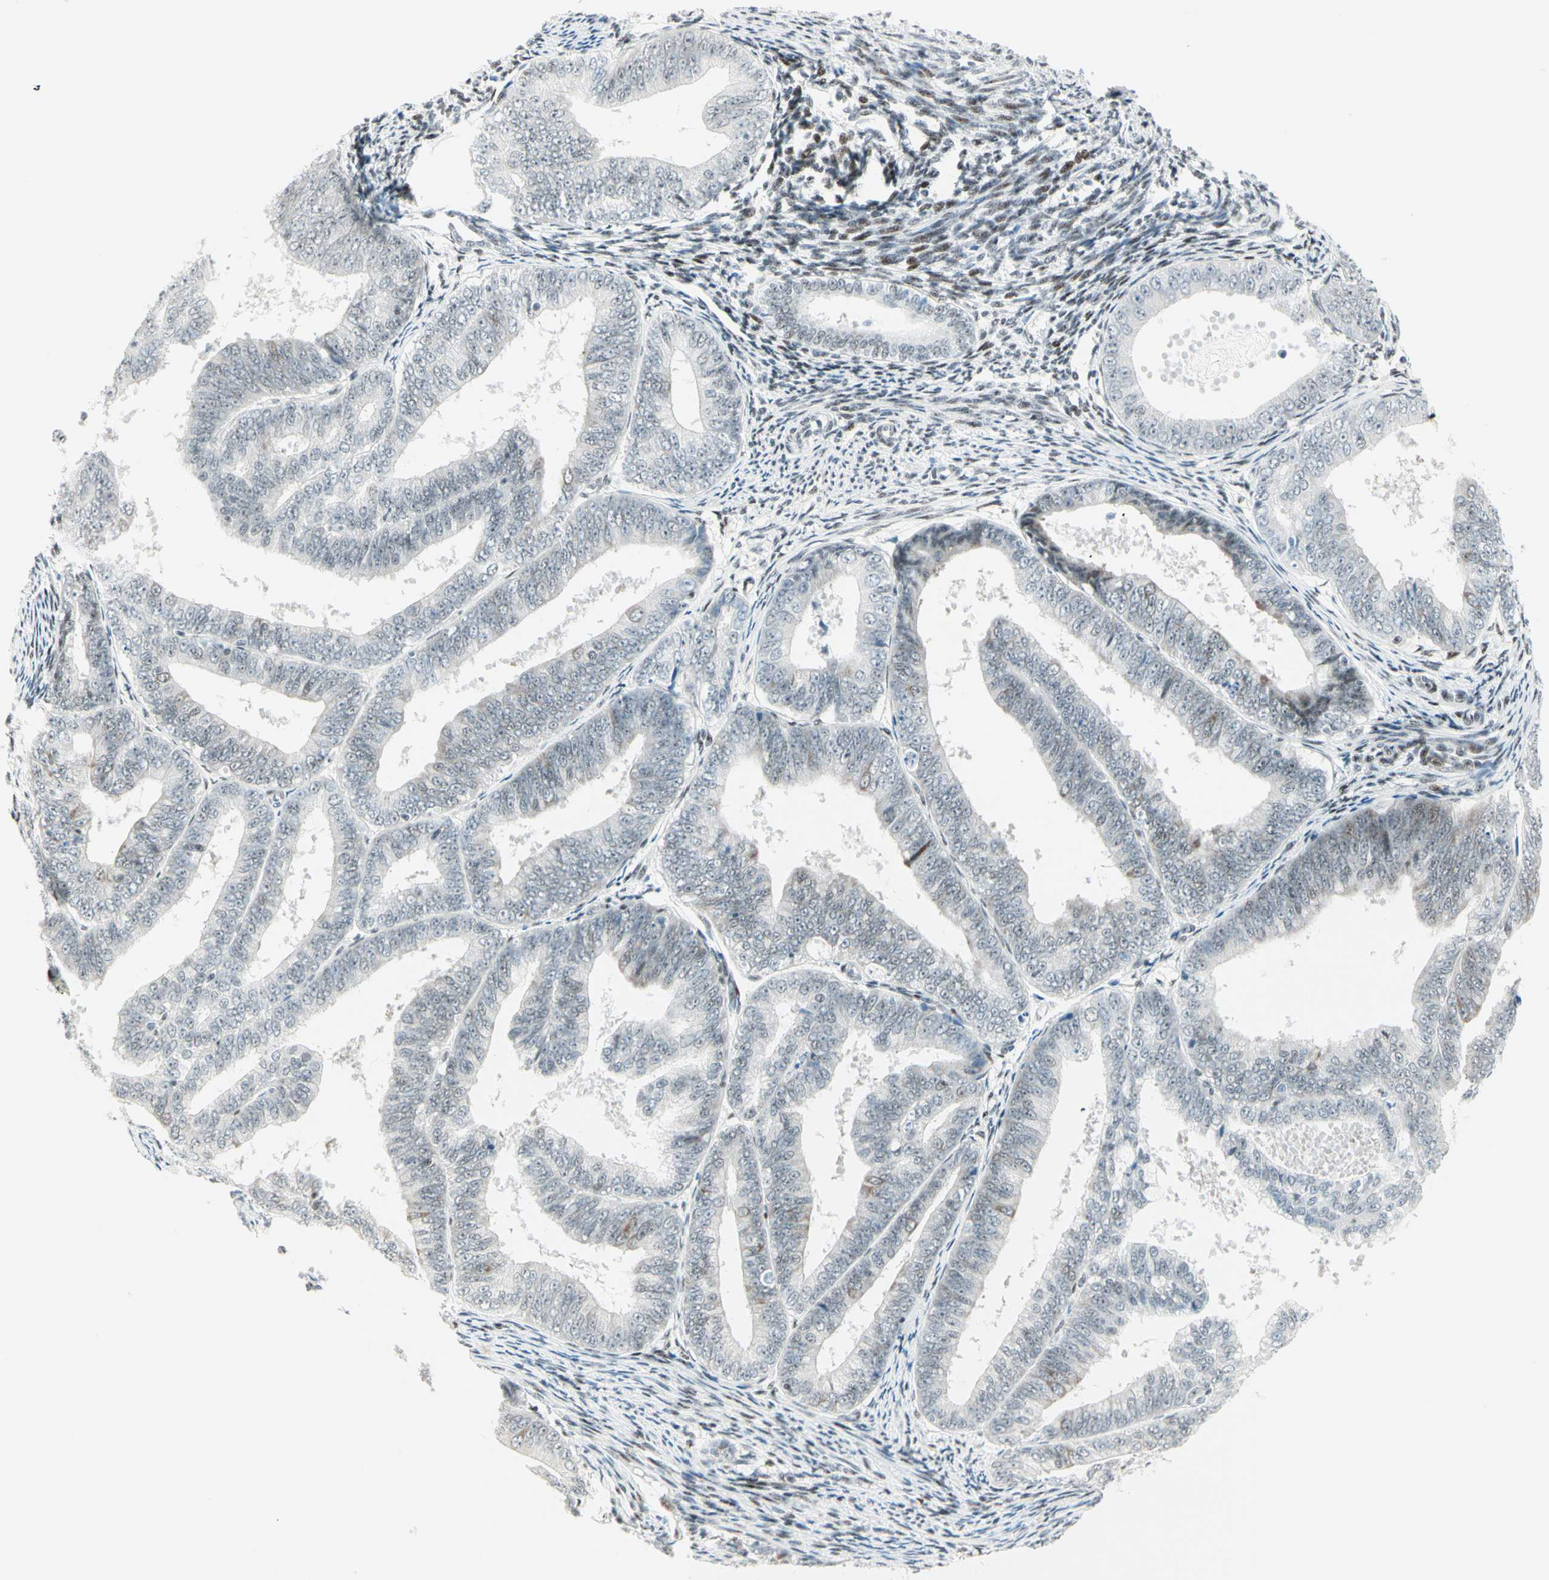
{"staining": {"intensity": "negative", "quantity": "none", "location": "none"}, "tissue": "endometrial cancer", "cell_type": "Tumor cells", "image_type": "cancer", "snomed": [{"axis": "morphology", "description": "Adenocarcinoma, NOS"}, {"axis": "topography", "description": "Endometrium"}], "caption": "Endometrial cancer was stained to show a protein in brown. There is no significant expression in tumor cells. (DAB immunohistochemistry (IHC), high magnification).", "gene": "PKNOX1", "patient": {"sex": "female", "age": 63}}